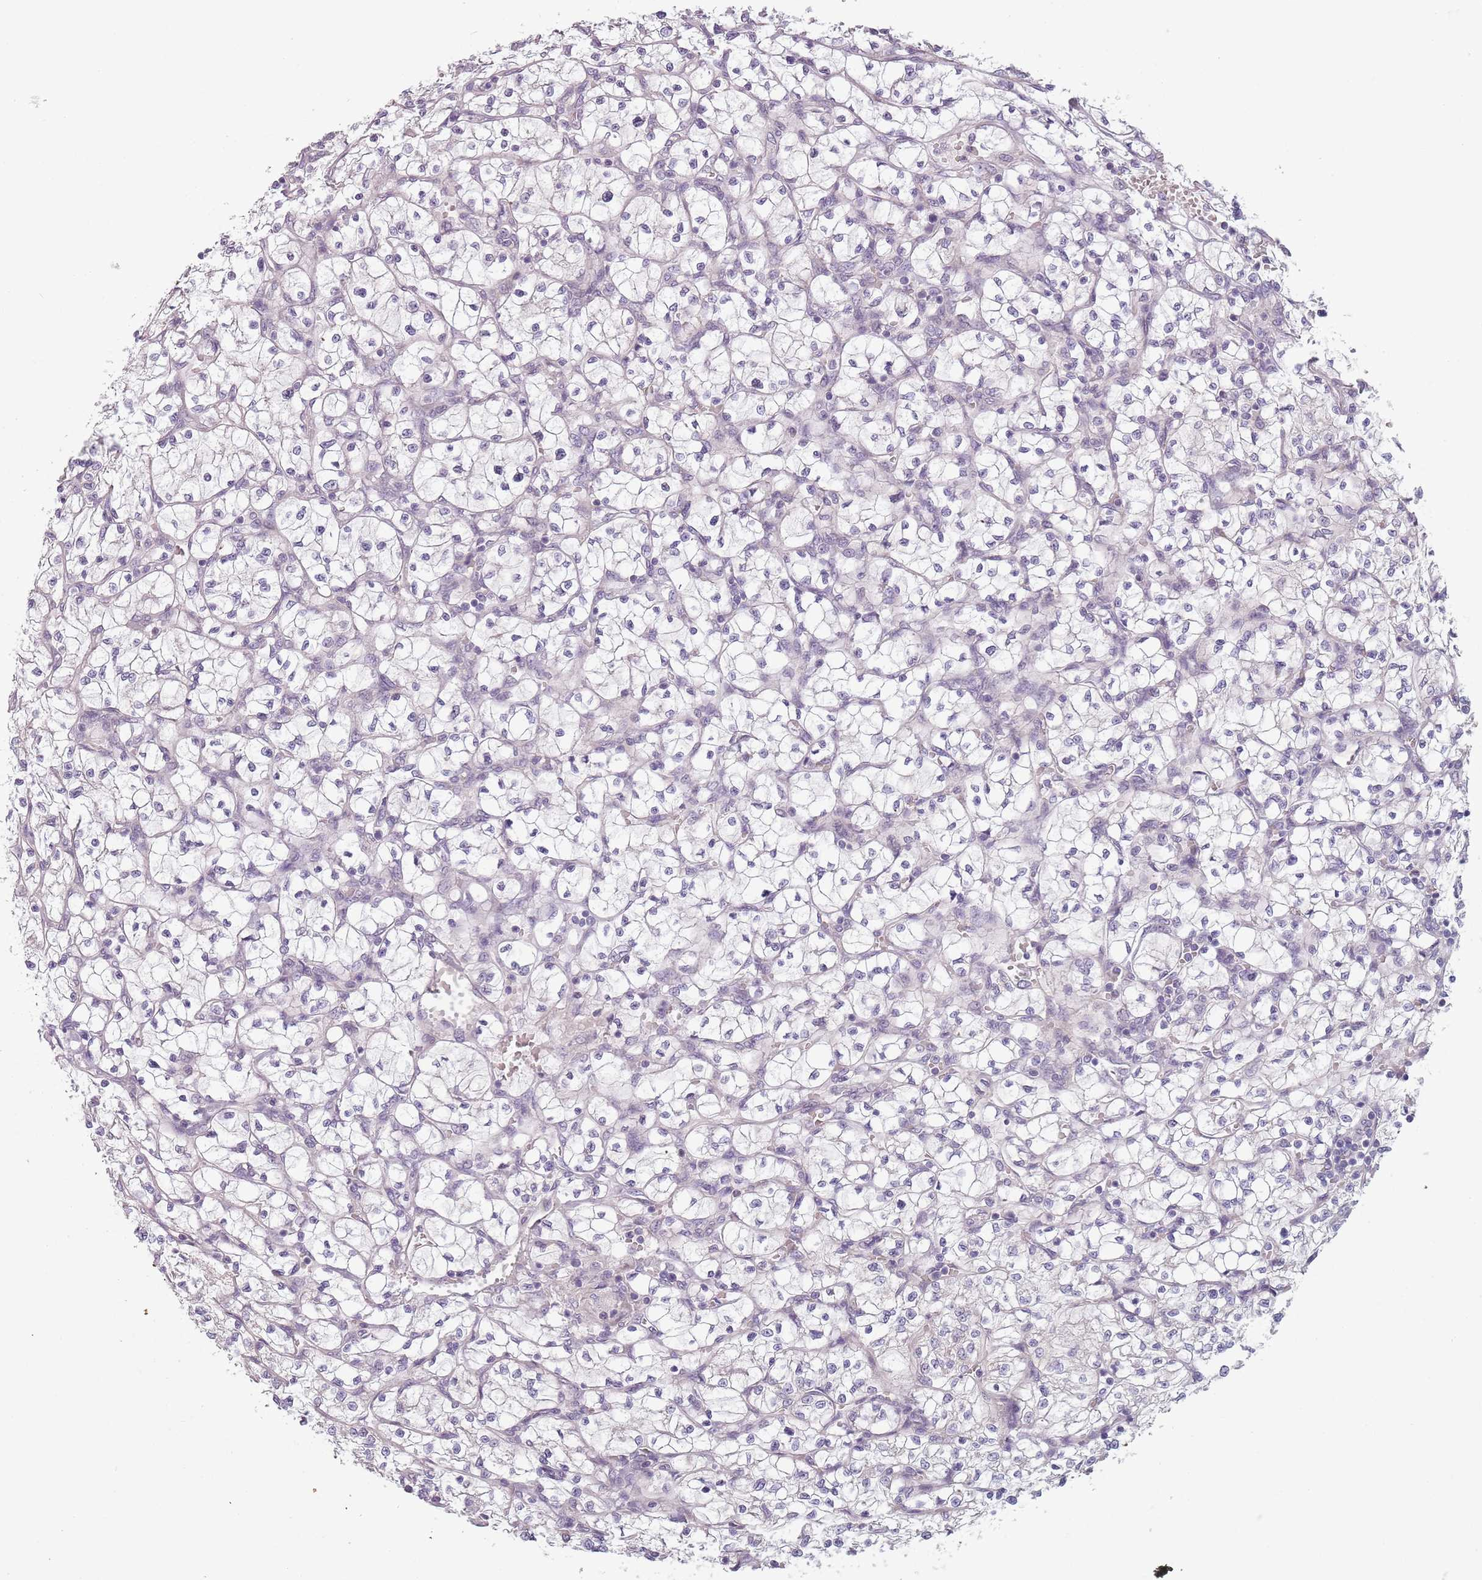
{"staining": {"intensity": "negative", "quantity": "none", "location": "none"}, "tissue": "renal cancer", "cell_type": "Tumor cells", "image_type": "cancer", "snomed": [{"axis": "morphology", "description": "Adenocarcinoma, NOS"}, {"axis": "topography", "description": "Kidney"}], "caption": "Tumor cells show no significant protein expression in renal cancer.", "gene": "TLCD2", "patient": {"sex": "female", "age": 64}}